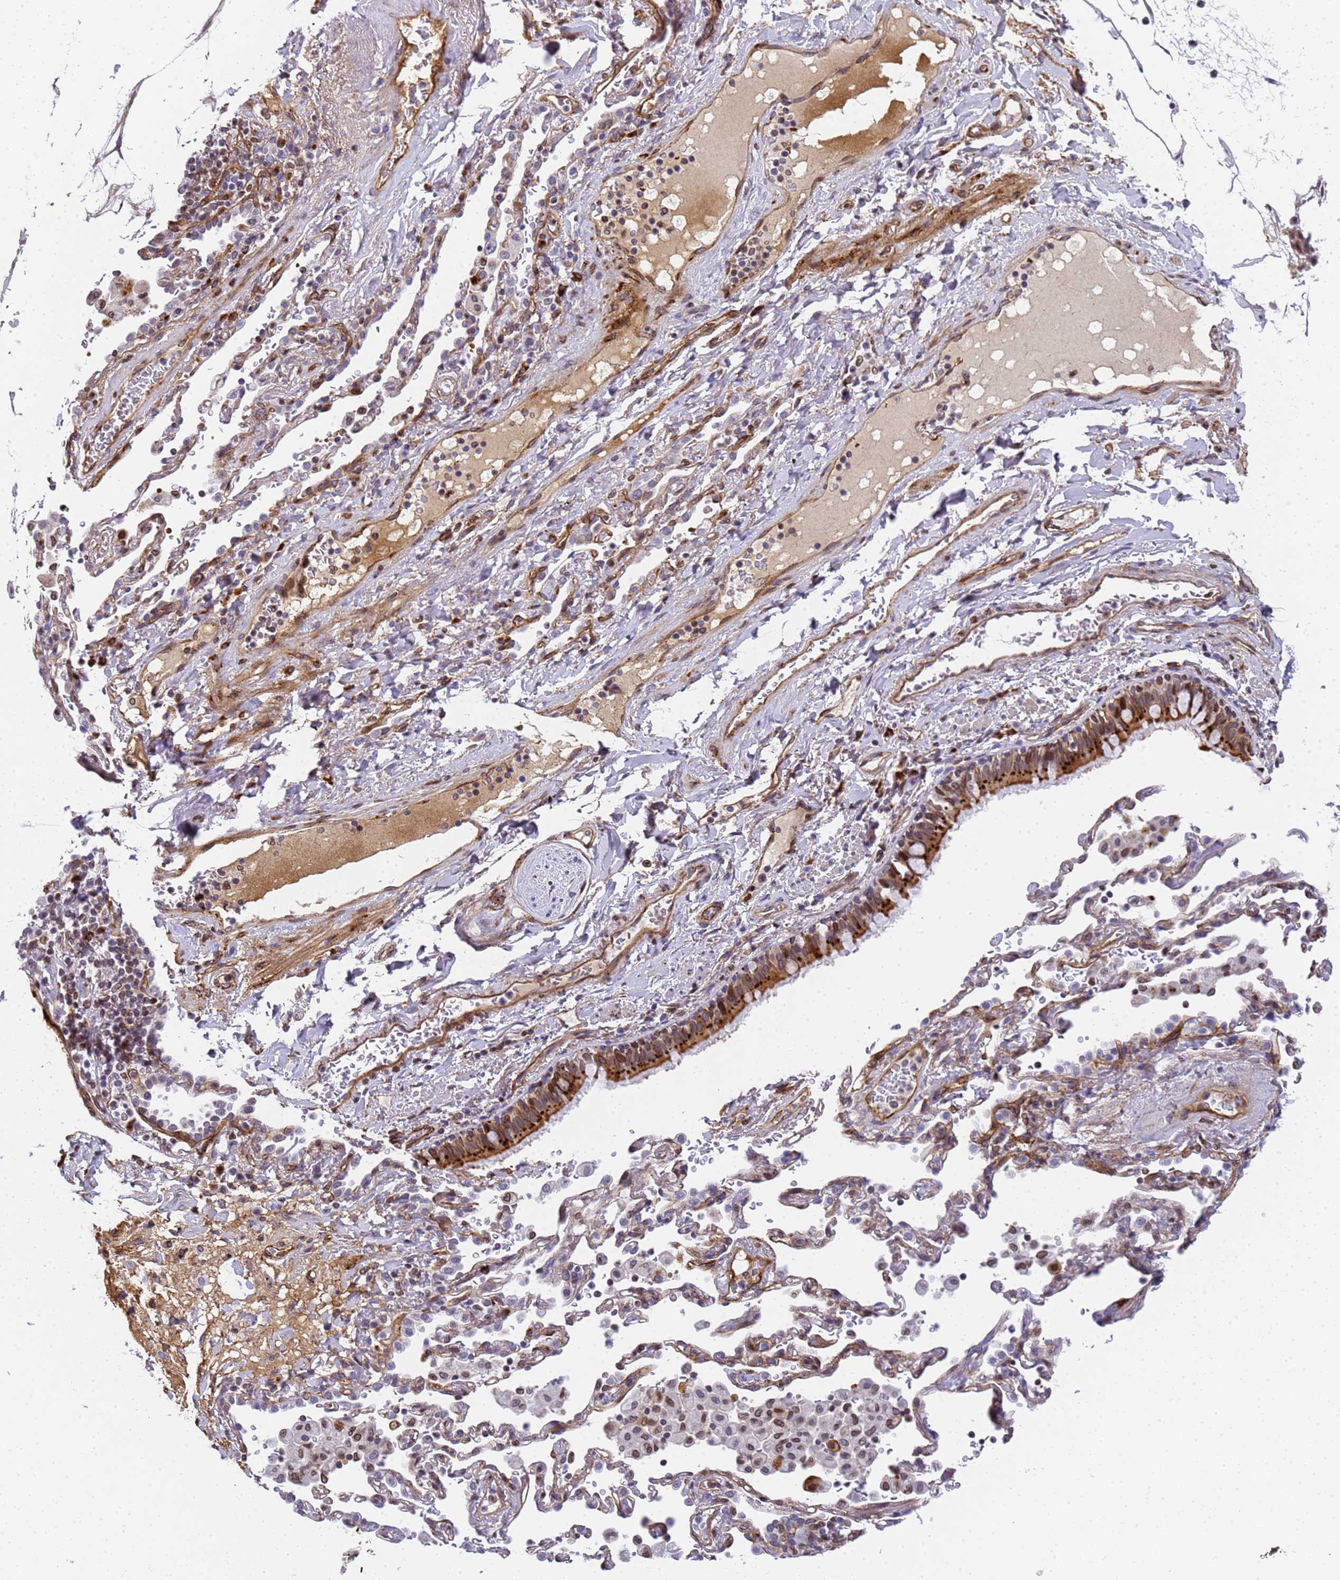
{"staining": {"intensity": "strong", "quantity": "<25%", "location": "cytoplasmic/membranous"}, "tissue": "nasopharynx", "cell_type": "Respiratory epithelial cells", "image_type": "normal", "snomed": [{"axis": "morphology", "description": "Normal tissue, NOS"}, {"axis": "topography", "description": "Nasopharynx"}], "caption": "A brown stain shows strong cytoplasmic/membranous staining of a protein in respiratory epithelial cells of unremarkable human nasopharynx.", "gene": "IGFBP7", "patient": {"sex": "male", "age": 64}}